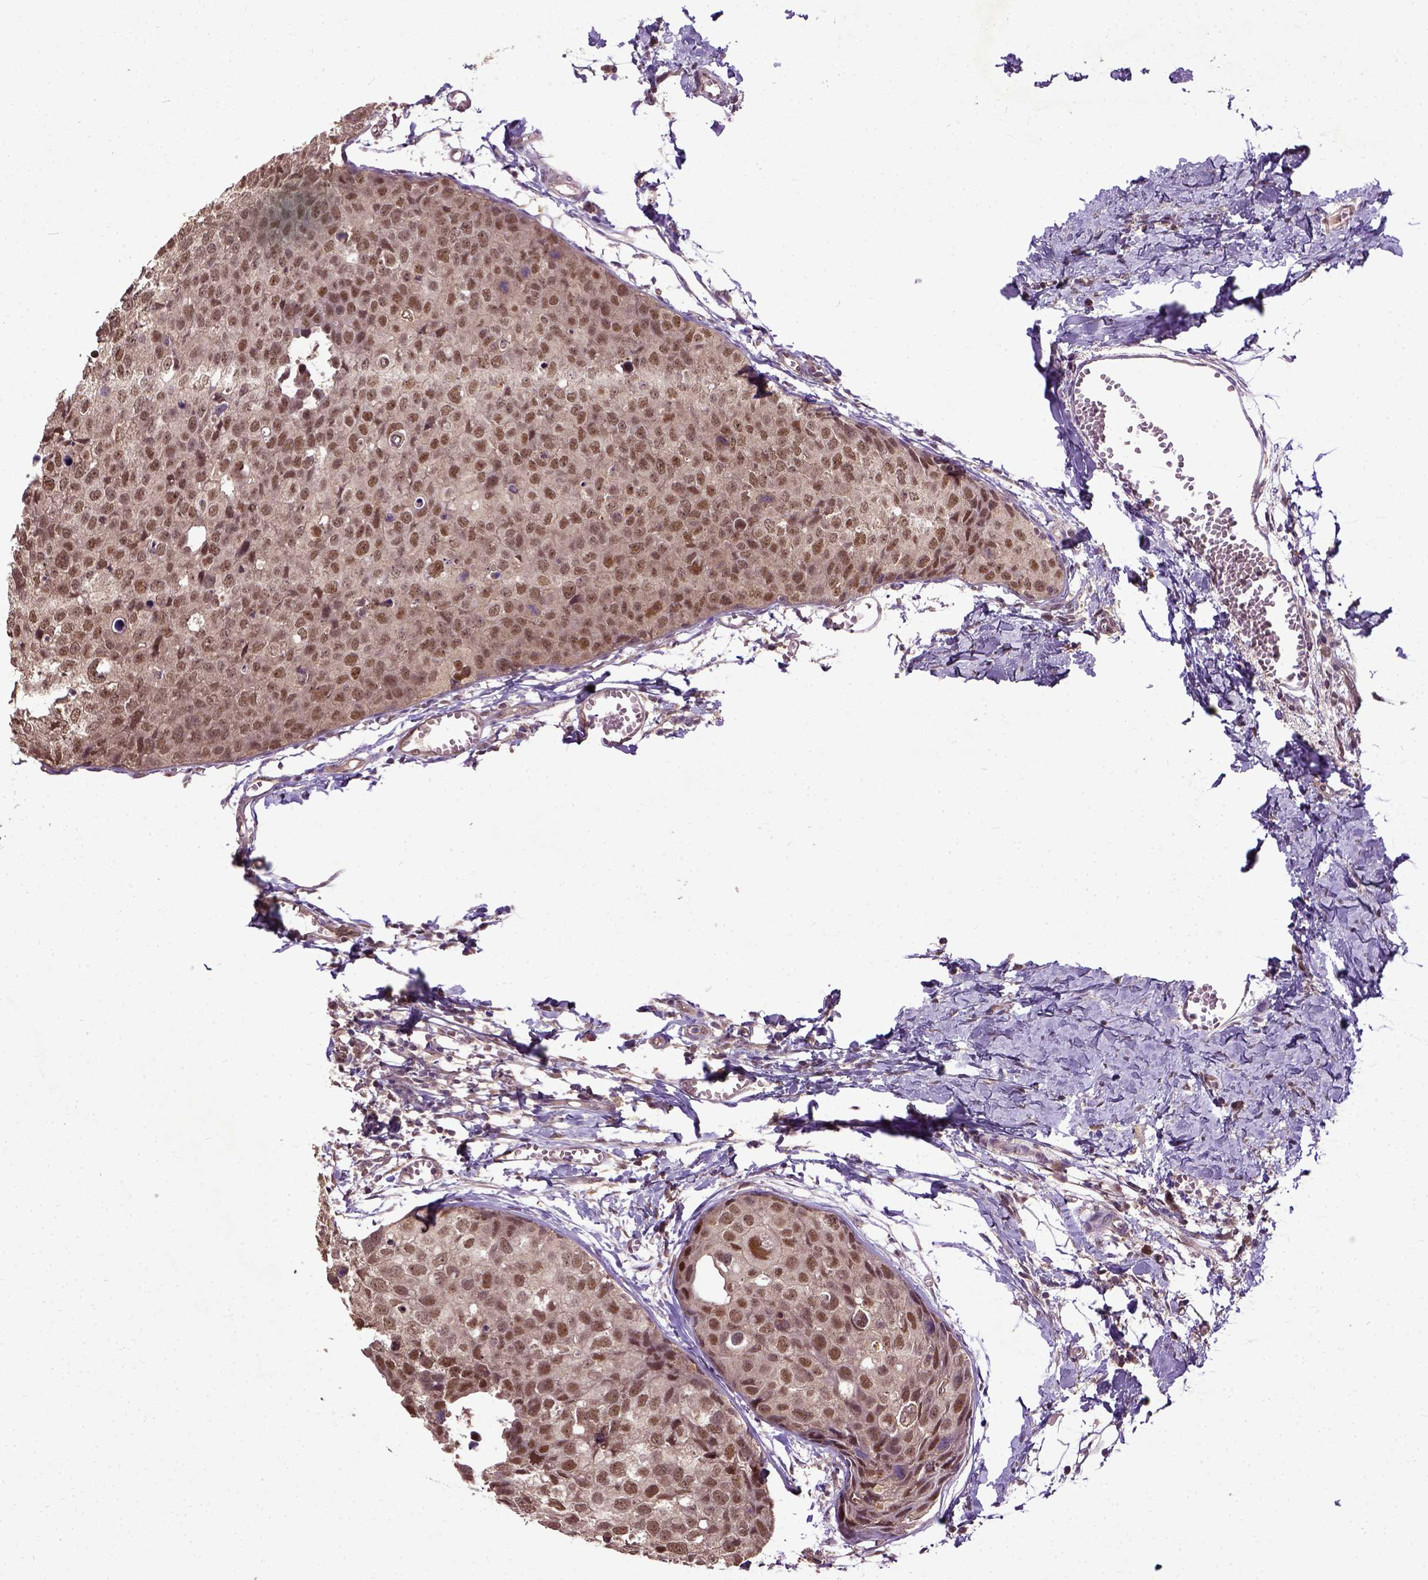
{"staining": {"intensity": "moderate", "quantity": ">75%", "location": "nuclear"}, "tissue": "breast cancer", "cell_type": "Tumor cells", "image_type": "cancer", "snomed": [{"axis": "morphology", "description": "Duct carcinoma"}, {"axis": "topography", "description": "Breast"}], "caption": "DAB immunohistochemical staining of human breast infiltrating ductal carcinoma exhibits moderate nuclear protein positivity in approximately >75% of tumor cells. Using DAB (brown) and hematoxylin (blue) stains, captured at high magnification using brightfield microscopy.", "gene": "UBA3", "patient": {"sex": "female", "age": 38}}